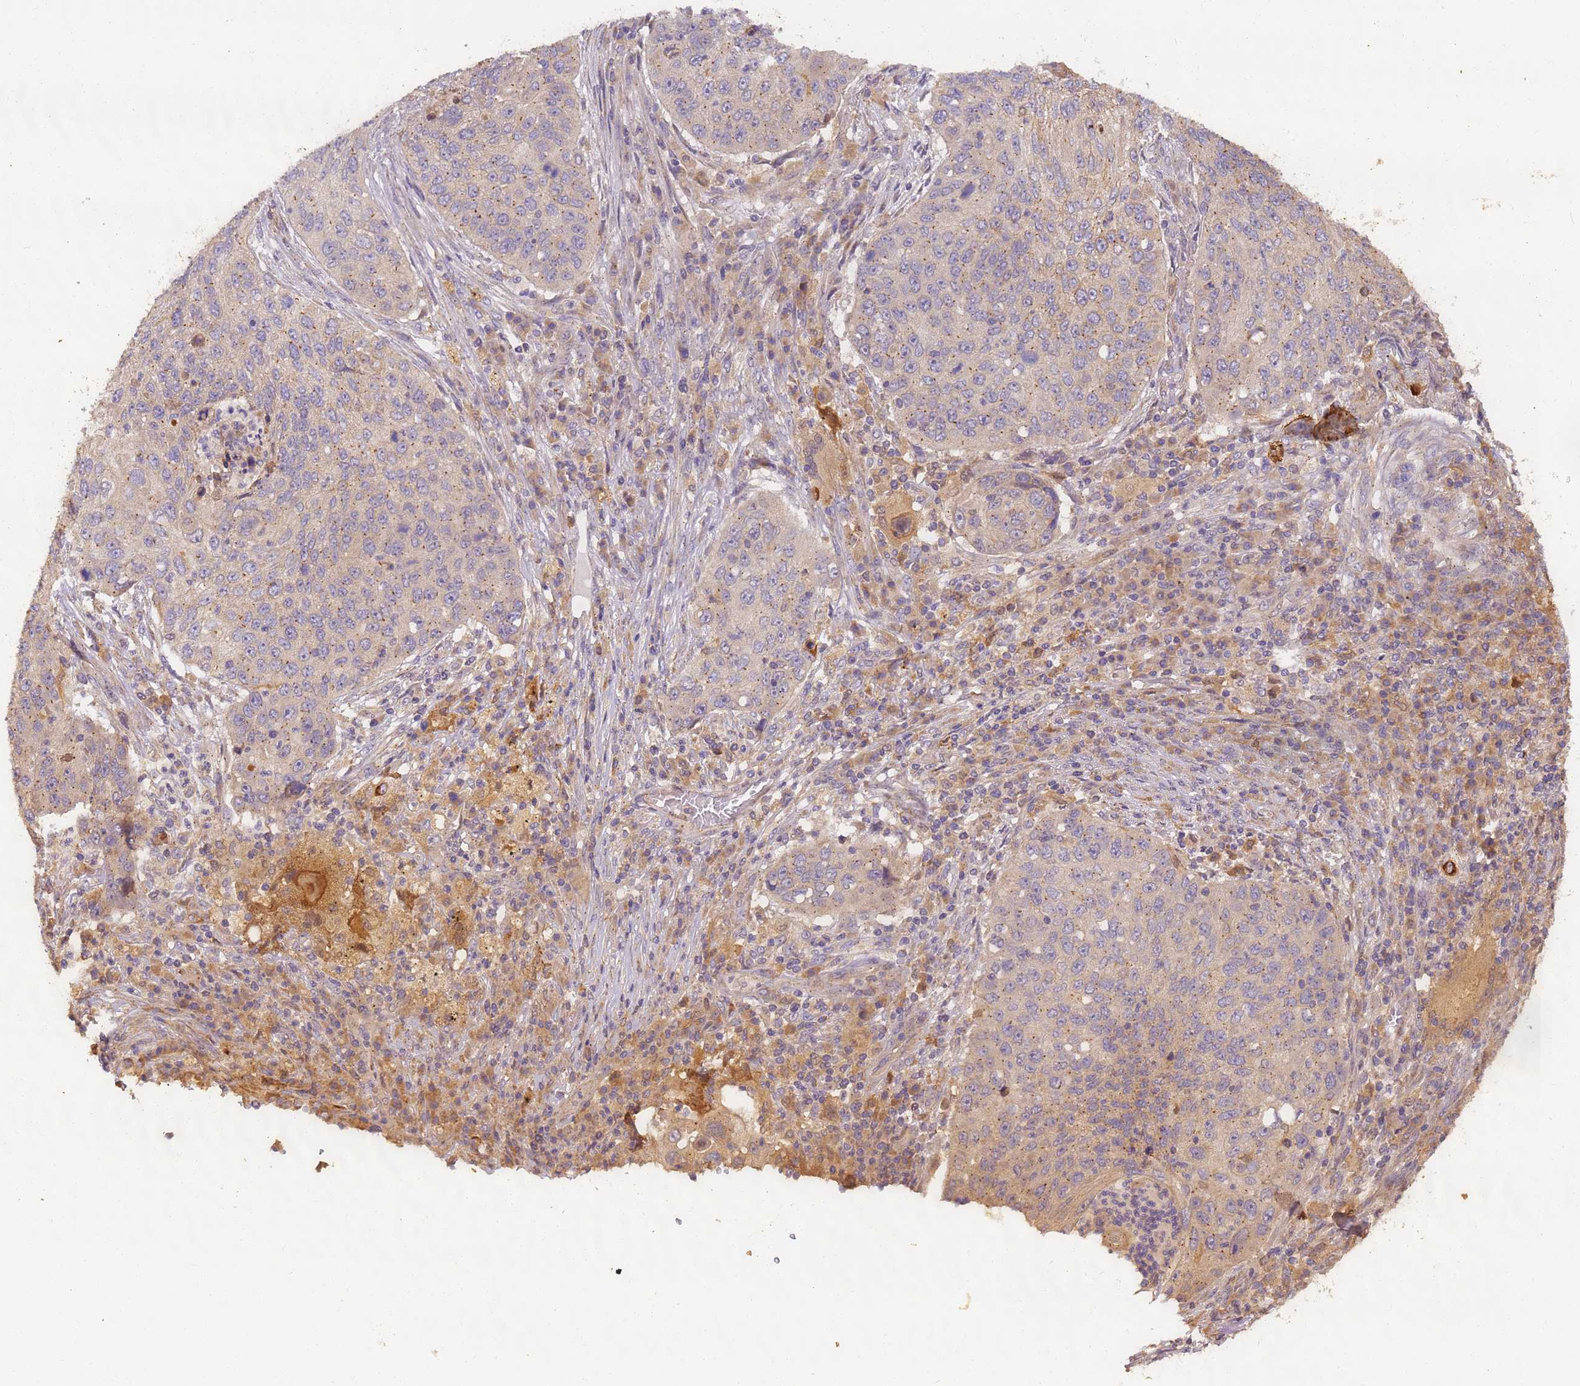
{"staining": {"intensity": "weak", "quantity": "25%-75%", "location": "cytoplasmic/membranous"}, "tissue": "lung cancer", "cell_type": "Tumor cells", "image_type": "cancer", "snomed": [{"axis": "morphology", "description": "Squamous cell carcinoma, NOS"}, {"axis": "topography", "description": "Lung"}], "caption": "Lung cancer (squamous cell carcinoma) was stained to show a protein in brown. There is low levels of weak cytoplasmic/membranous staining in about 25%-75% of tumor cells.", "gene": "TIGAR", "patient": {"sex": "female", "age": 63}}